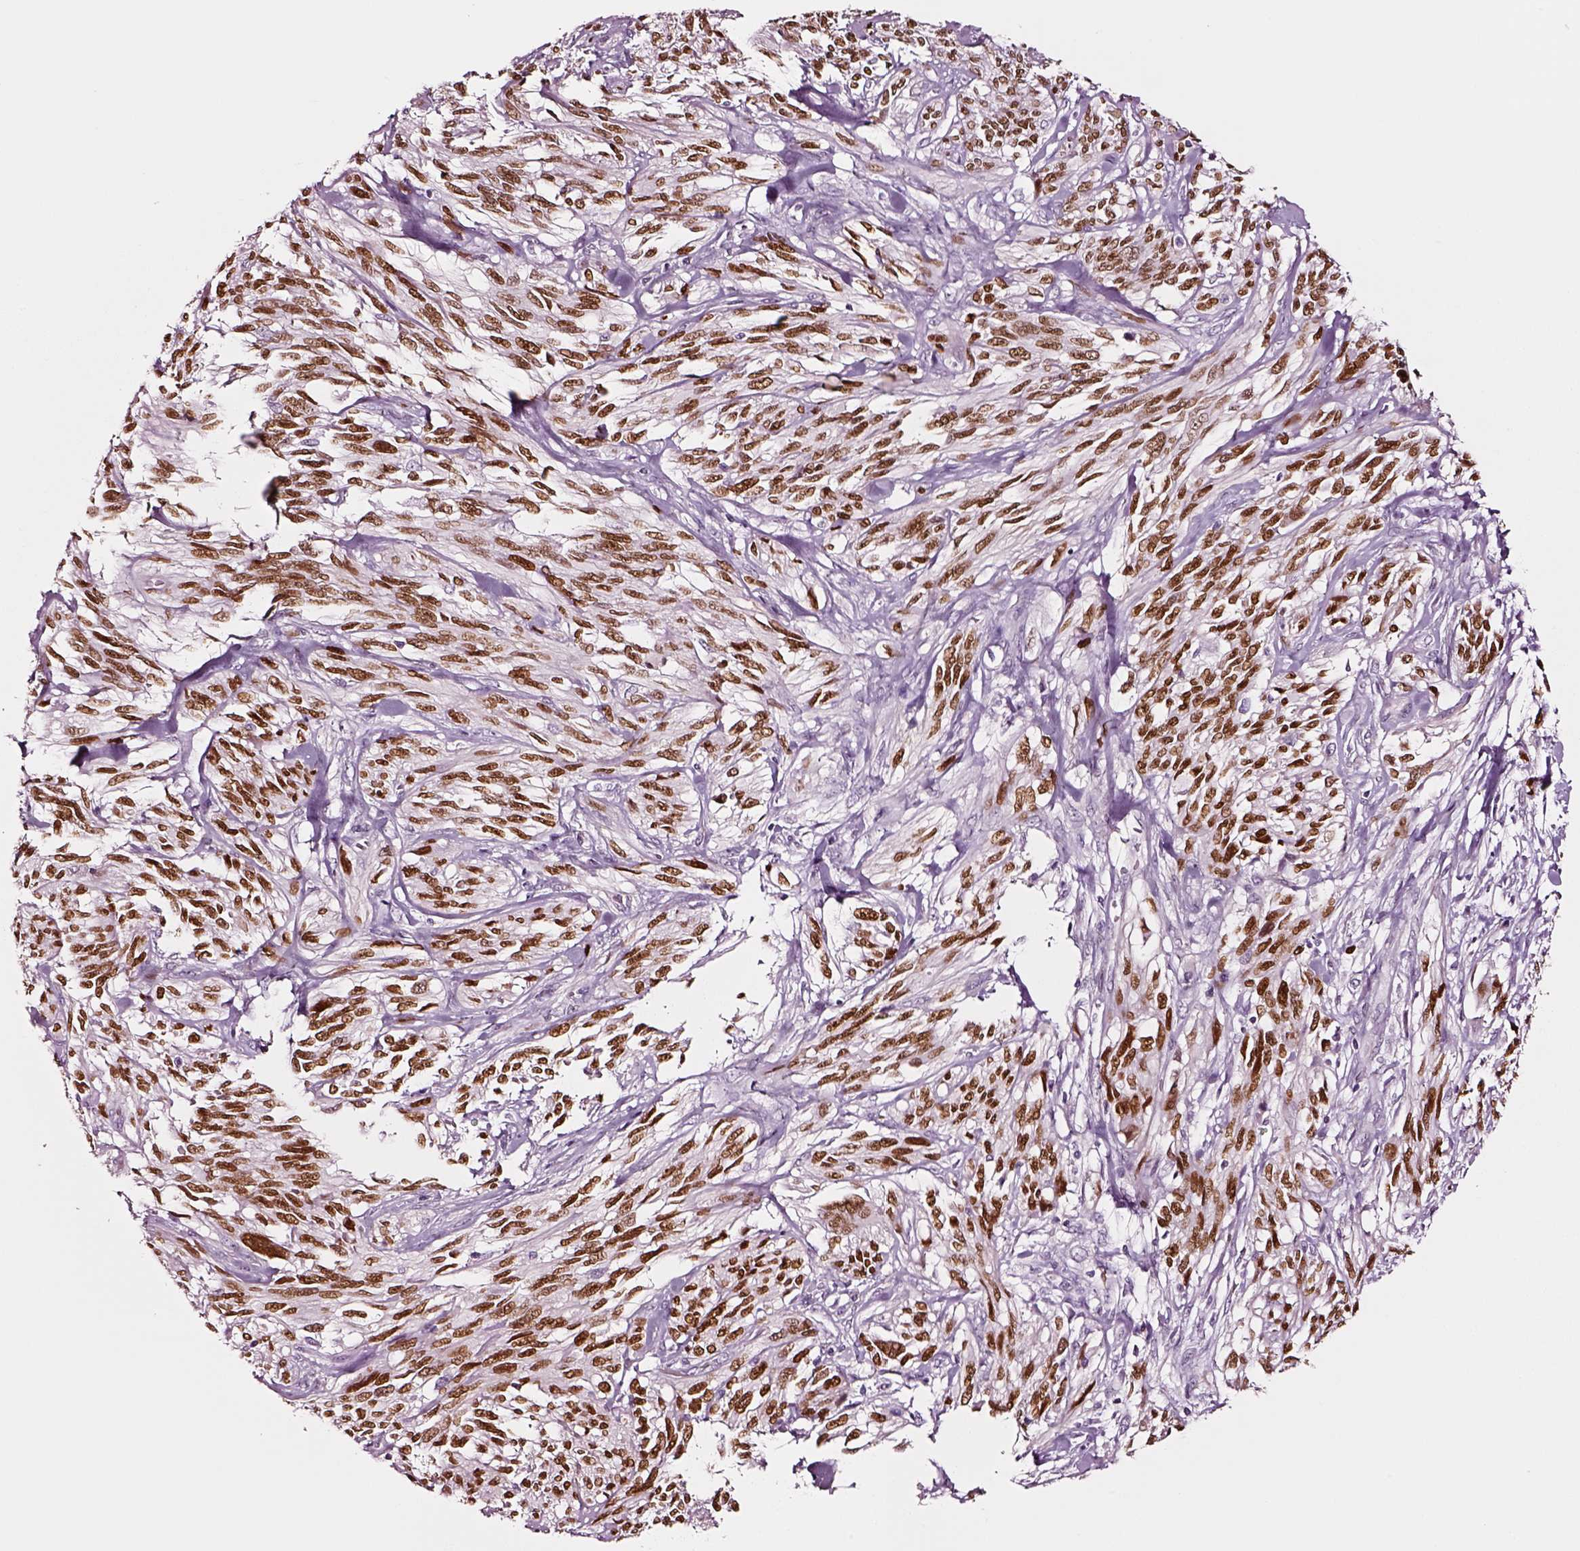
{"staining": {"intensity": "strong", "quantity": ">75%", "location": "nuclear"}, "tissue": "melanoma", "cell_type": "Tumor cells", "image_type": "cancer", "snomed": [{"axis": "morphology", "description": "Malignant melanoma, NOS"}, {"axis": "topography", "description": "Skin"}], "caption": "Malignant melanoma was stained to show a protein in brown. There is high levels of strong nuclear positivity in approximately >75% of tumor cells.", "gene": "SOX10", "patient": {"sex": "female", "age": 91}}